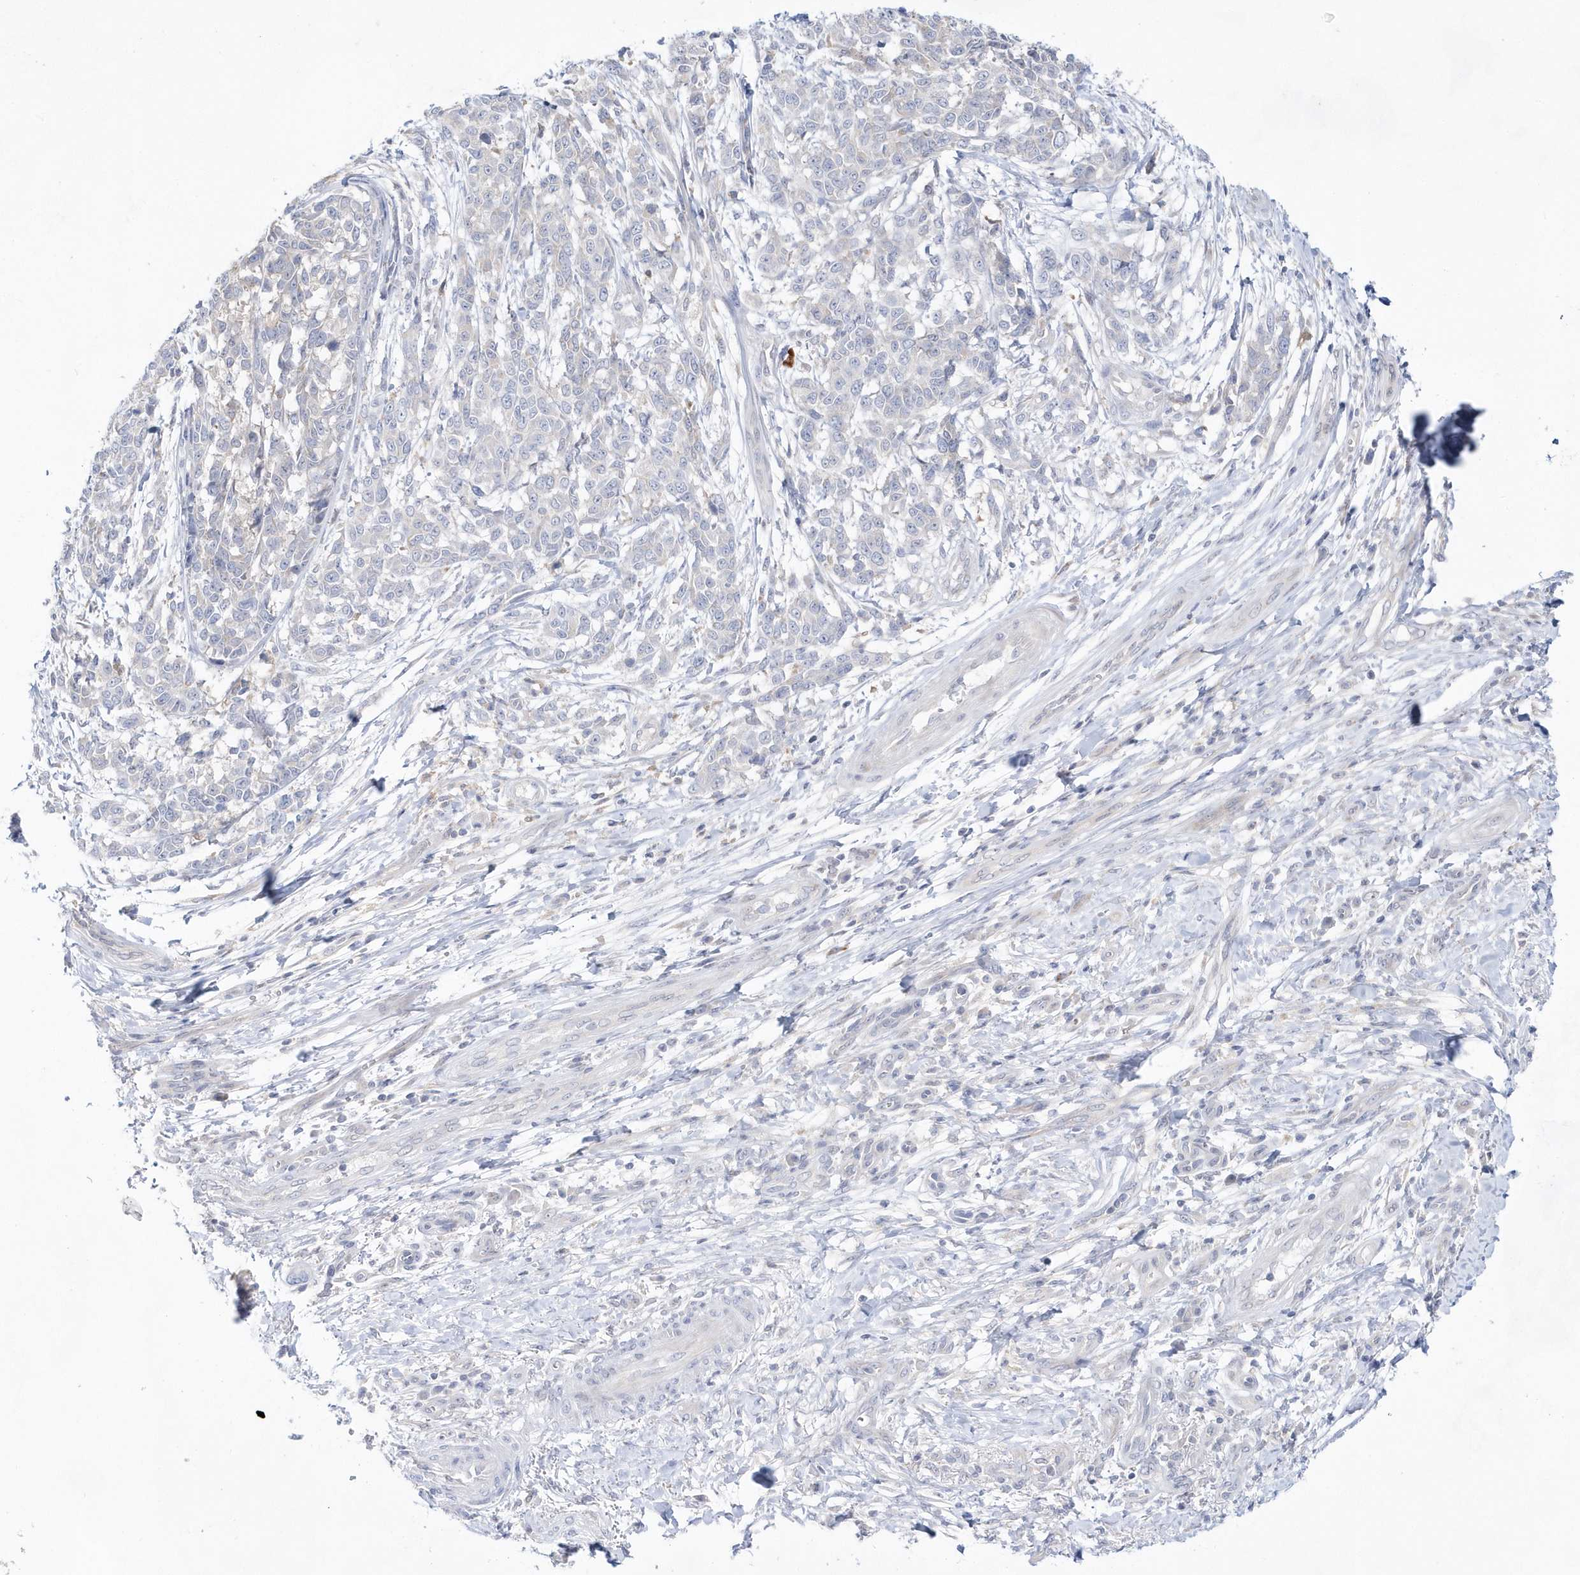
{"staining": {"intensity": "negative", "quantity": "none", "location": "none"}, "tissue": "melanoma", "cell_type": "Tumor cells", "image_type": "cancer", "snomed": [{"axis": "morphology", "description": "Malignant melanoma, NOS"}, {"axis": "topography", "description": "Skin"}], "caption": "This is an immunohistochemistry image of human malignant melanoma. There is no staining in tumor cells.", "gene": "BDH2", "patient": {"sex": "male", "age": 49}}